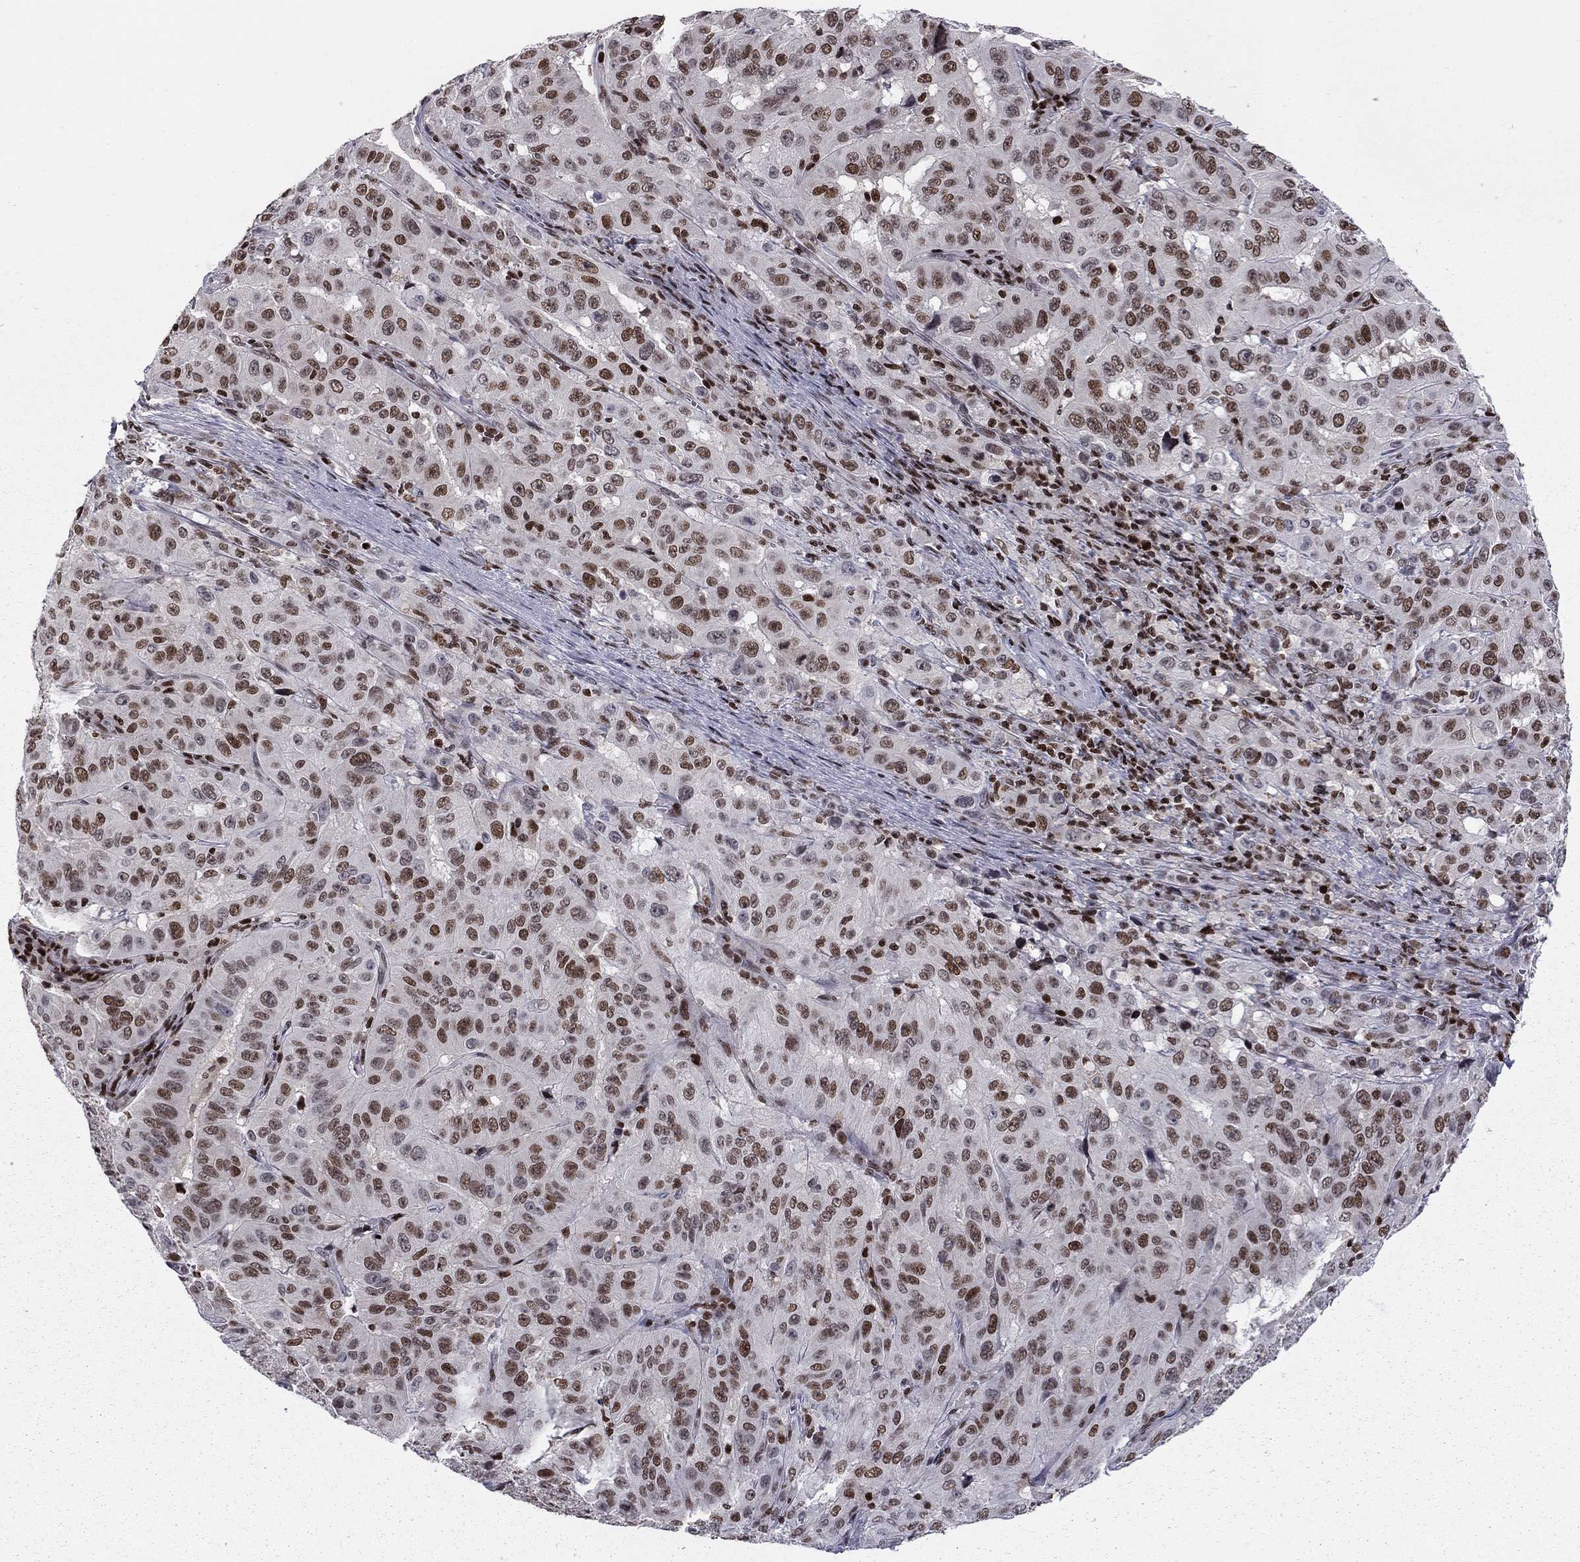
{"staining": {"intensity": "strong", "quantity": ">75%", "location": "nuclear"}, "tissue": "pancreatic cancer", "cell_type": "Tumor cells", "image_type": "cancer", "snomed": [{"axis": "morphology", "description": "Adenocarcinoma, NOS"}, {"axis": "topography", "description": "Pancreas"}], "caption": "Protein expression analysis of human pancreatic cancer reveals strong nuclear positivity in approximately >75% of tumor cells. The staining is performed using DAB brown chromogen to label protein expression. The nuclei are counter-stained blue using hematoxylin.", "gene": "RNASEH2C", "patient": {"sex": "male", "age": 63}}